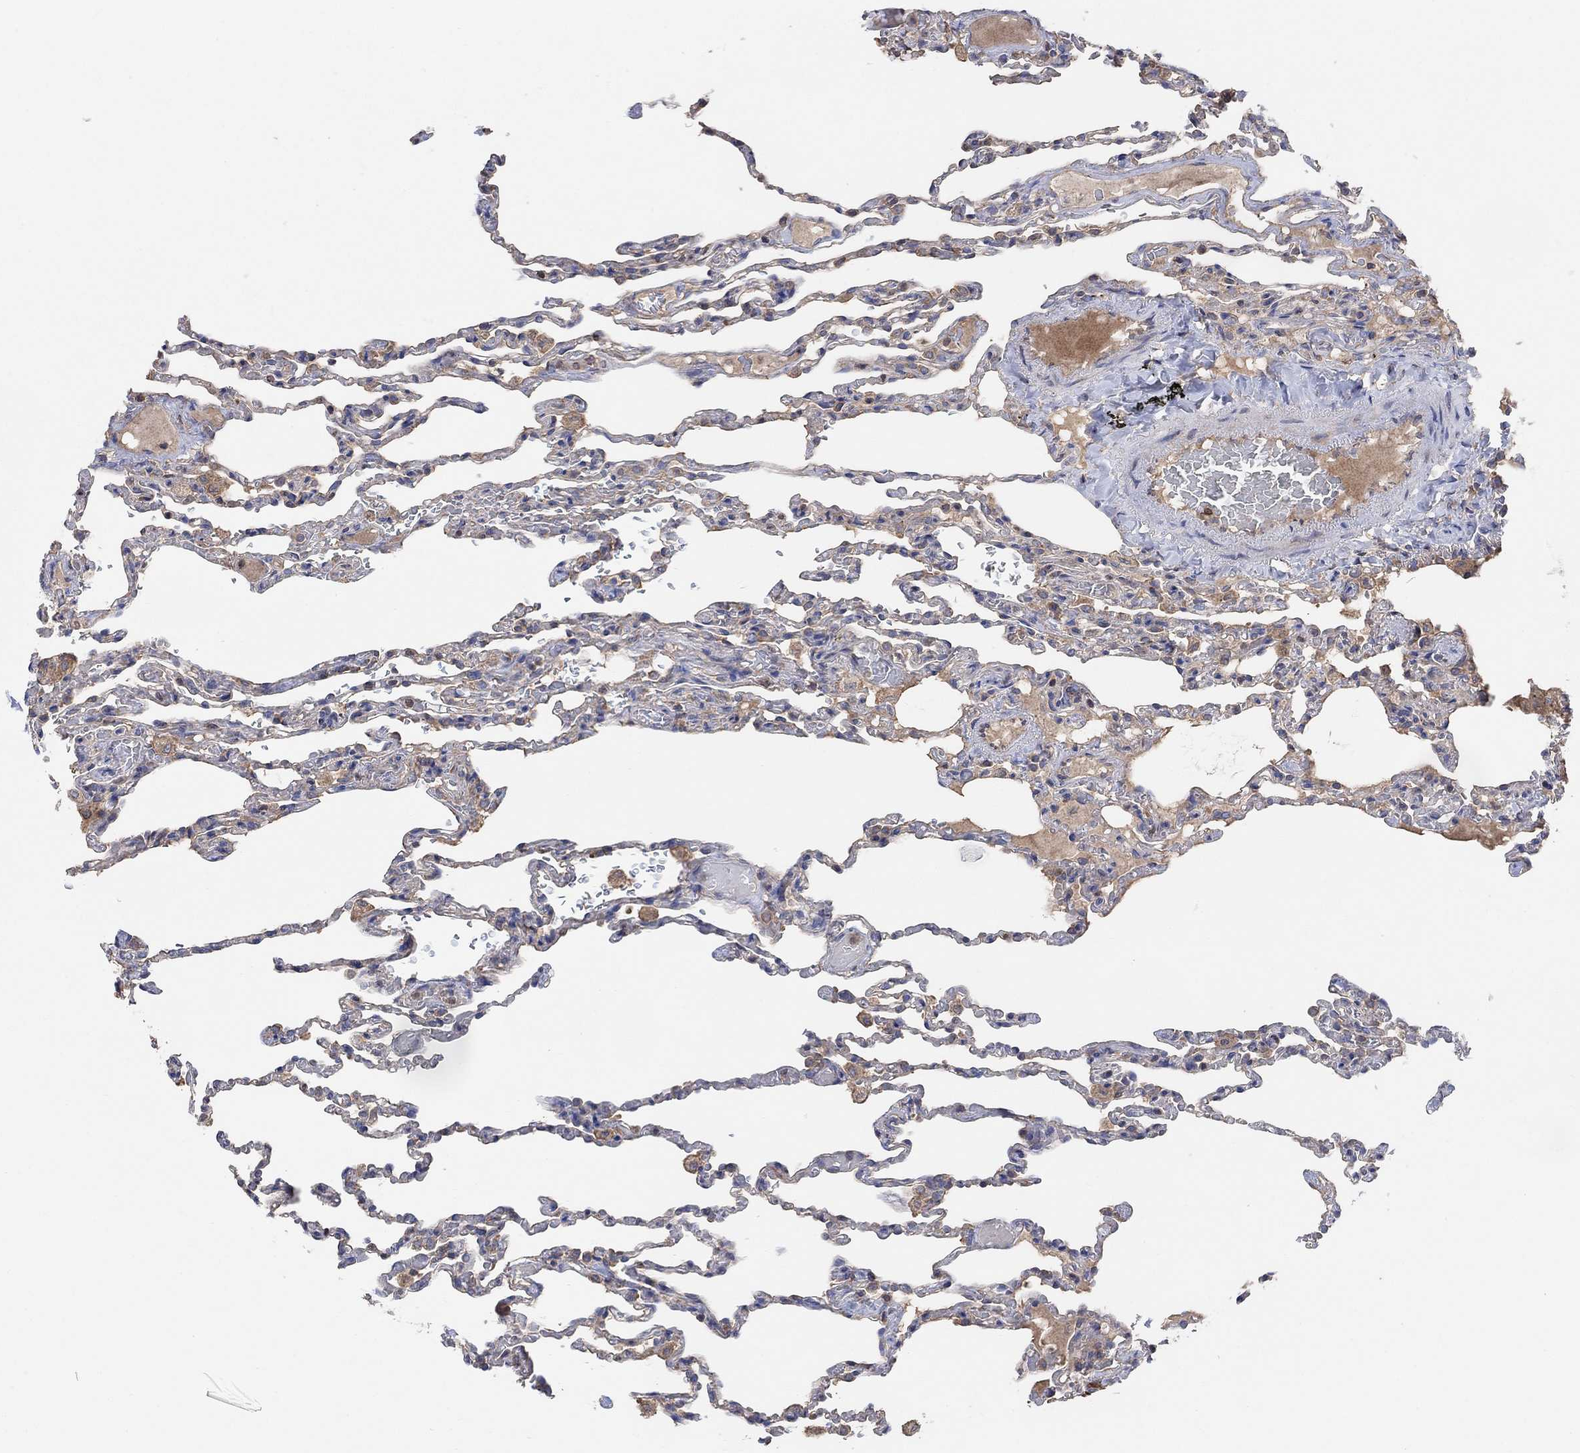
{"staining": {"intensity": "weak", "quantity": "25%-75%", "location": "cytoplasmic/membranous"}, "tissue": "lung", "cell_type": "Alveolar cells", "image_type": "normal", "snomed": [{"axis": "morphology", "description": "Normal tissue, NOS"}, {"axis": "topography", "description": "Lung"}], "caption": "Lung stained with a brown dye shows weak cytoplasmic/membranous positive staining in approximately 25%-75% of alveolar cells.", "gene": "BLOC1S3", "patient": {"sex": "female", "age": 43}}